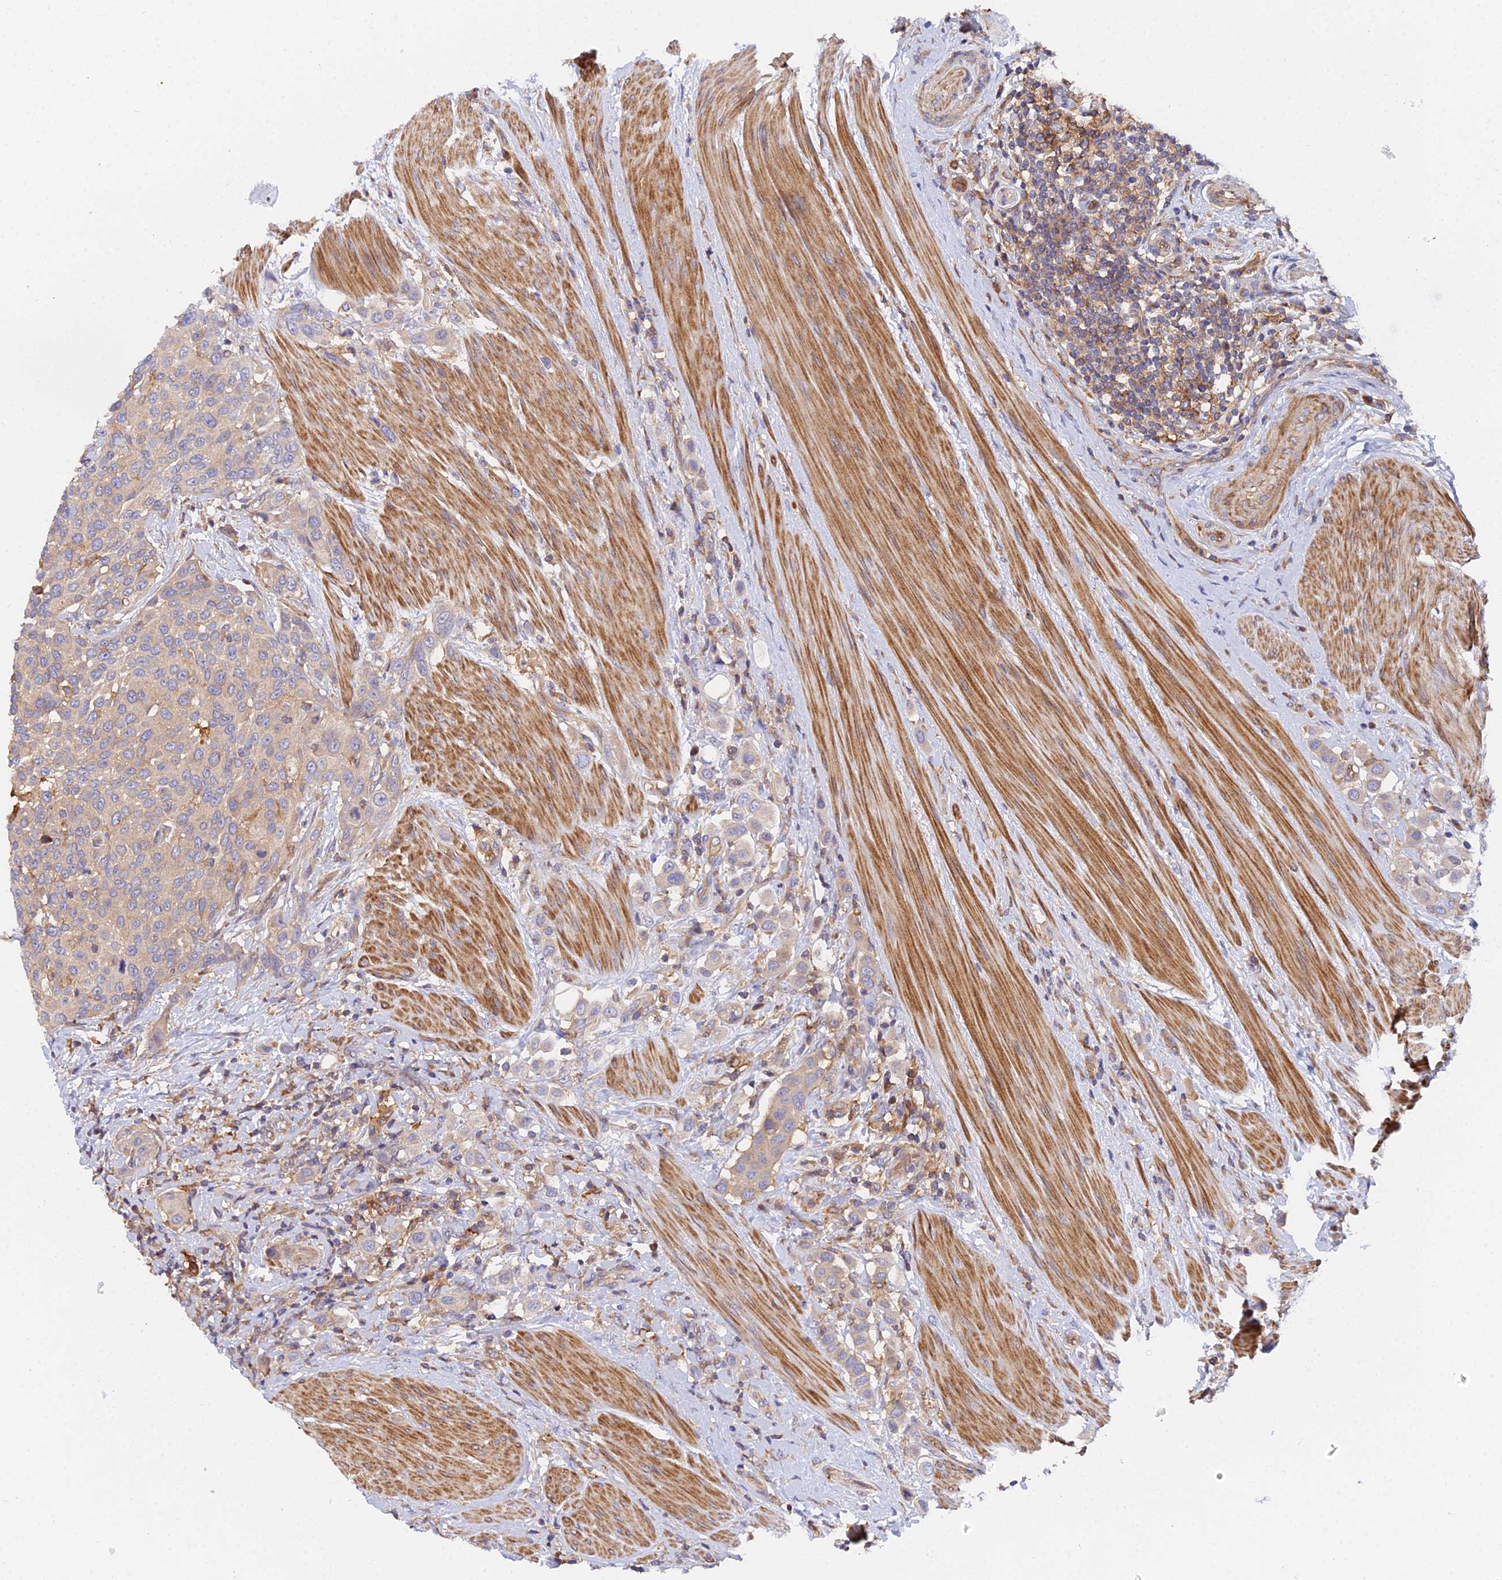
{"staining": {"intensity": "negative", "quantity": "none", "location": "none"}, "tissue": "urothelial cancer", "cell_type": "Tumor cells", "image_type": "cancer", "snomed": [{"axis": "morphology", "description": "Urothelial carcinoma, High grade"}, {"axis": "topography", "description": "Urinary bladder"}], "caption": "Histopathology image shows no protein staining in tumor cells of urothelial cancer tissue.", "gene": "GNG5B", "patient": {"sex": "male", "age": 50}}